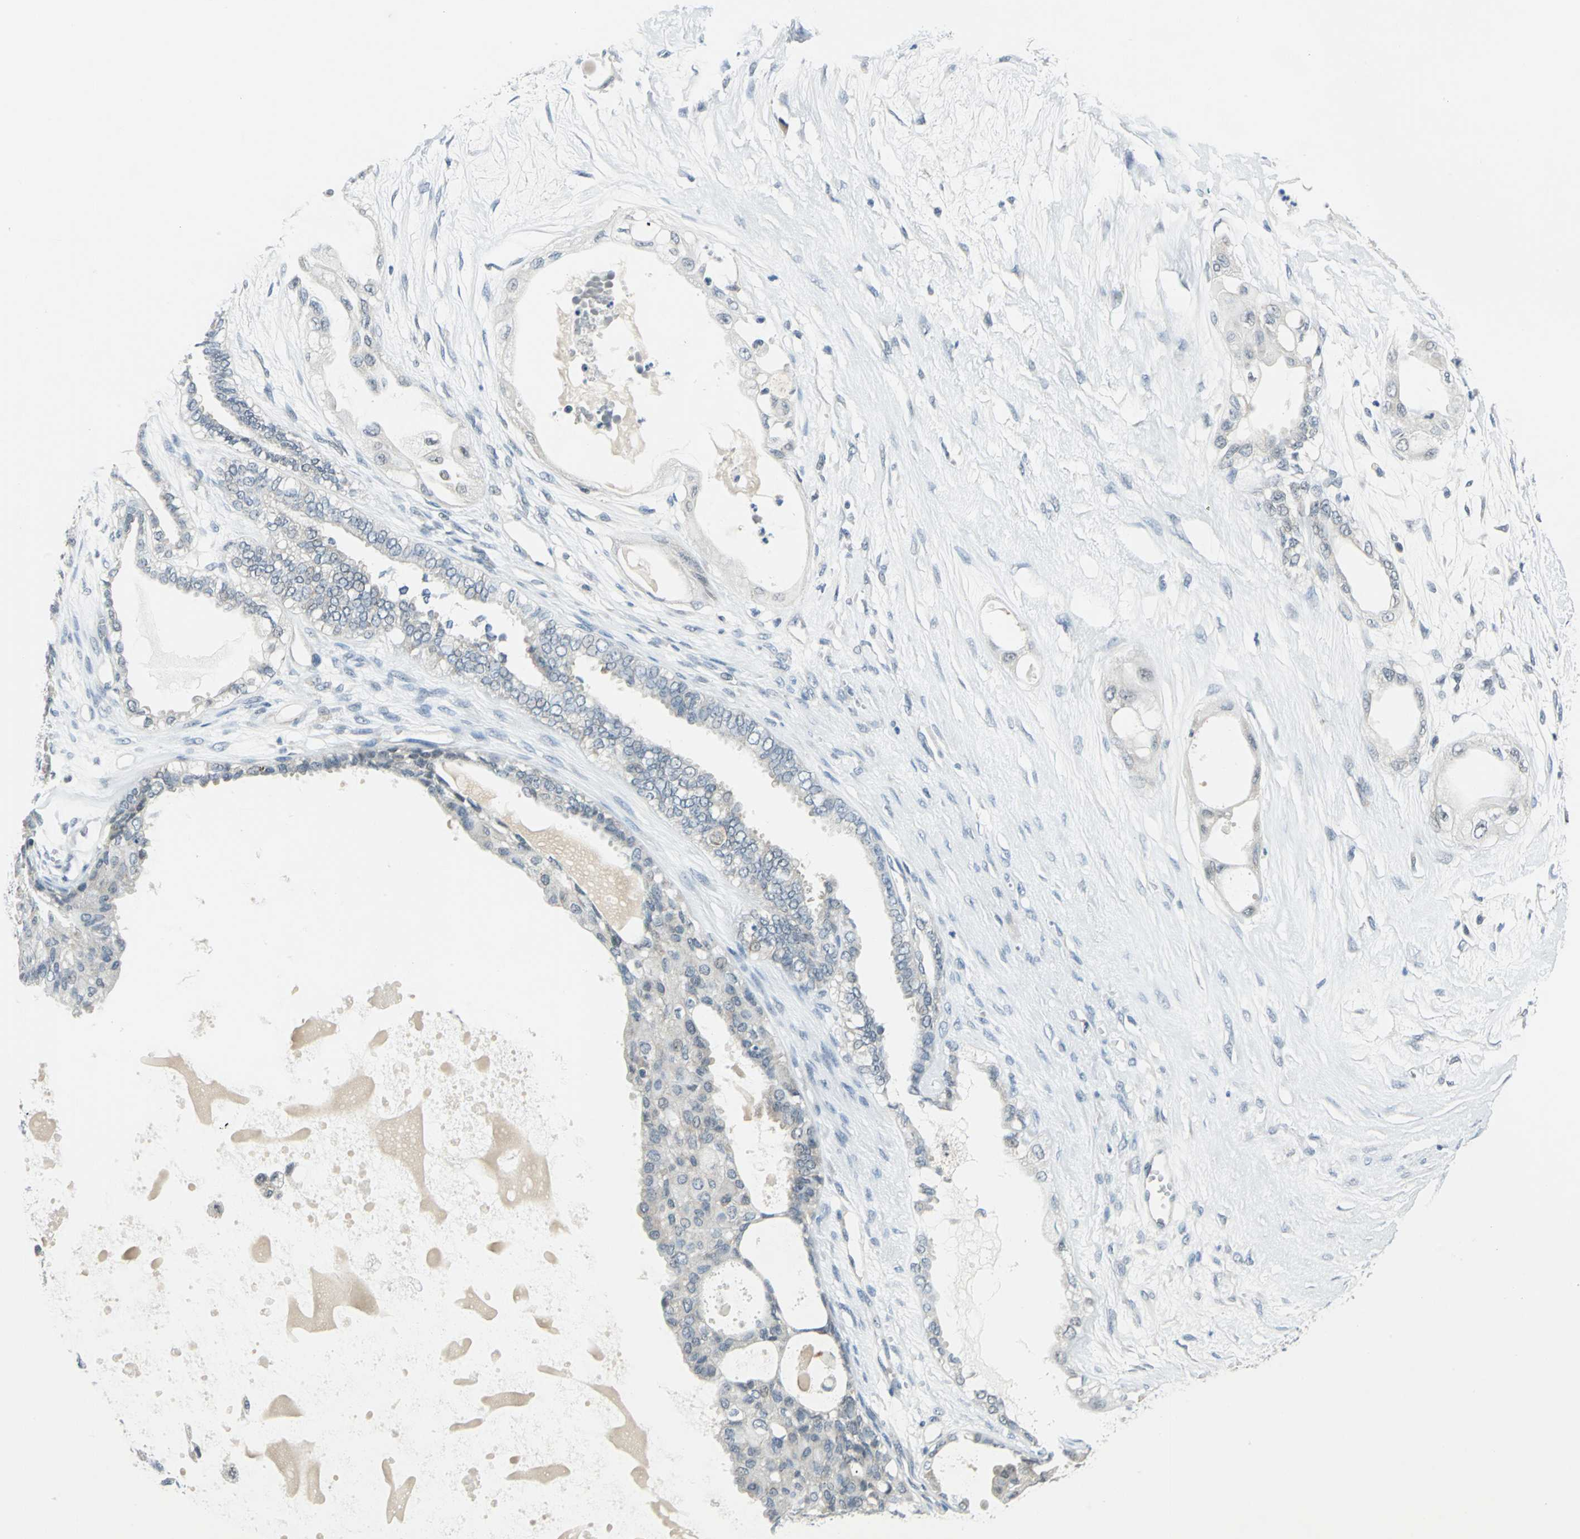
{"staining": {"intensity": "negative", "quantity": "none", "location": "none"}, "tissue": "ovarian cancer", "cell_type": "Tumor cells", "image_type": "cancer", "snomed": [{"axis": "morphology", "description": "Carcinoma, NOS"}, {"axis": "morphology", "description": "Carcinoma, endometroid"}, {"axis": "topography", "description": "Ovary"}], "caption": "This is an immunohistochemistry histopathology image of carcinoma (ovarian). There is no staining in tumor cells.", "gene": "PIN1", "patient": {"sex": "female", "age": 50}}